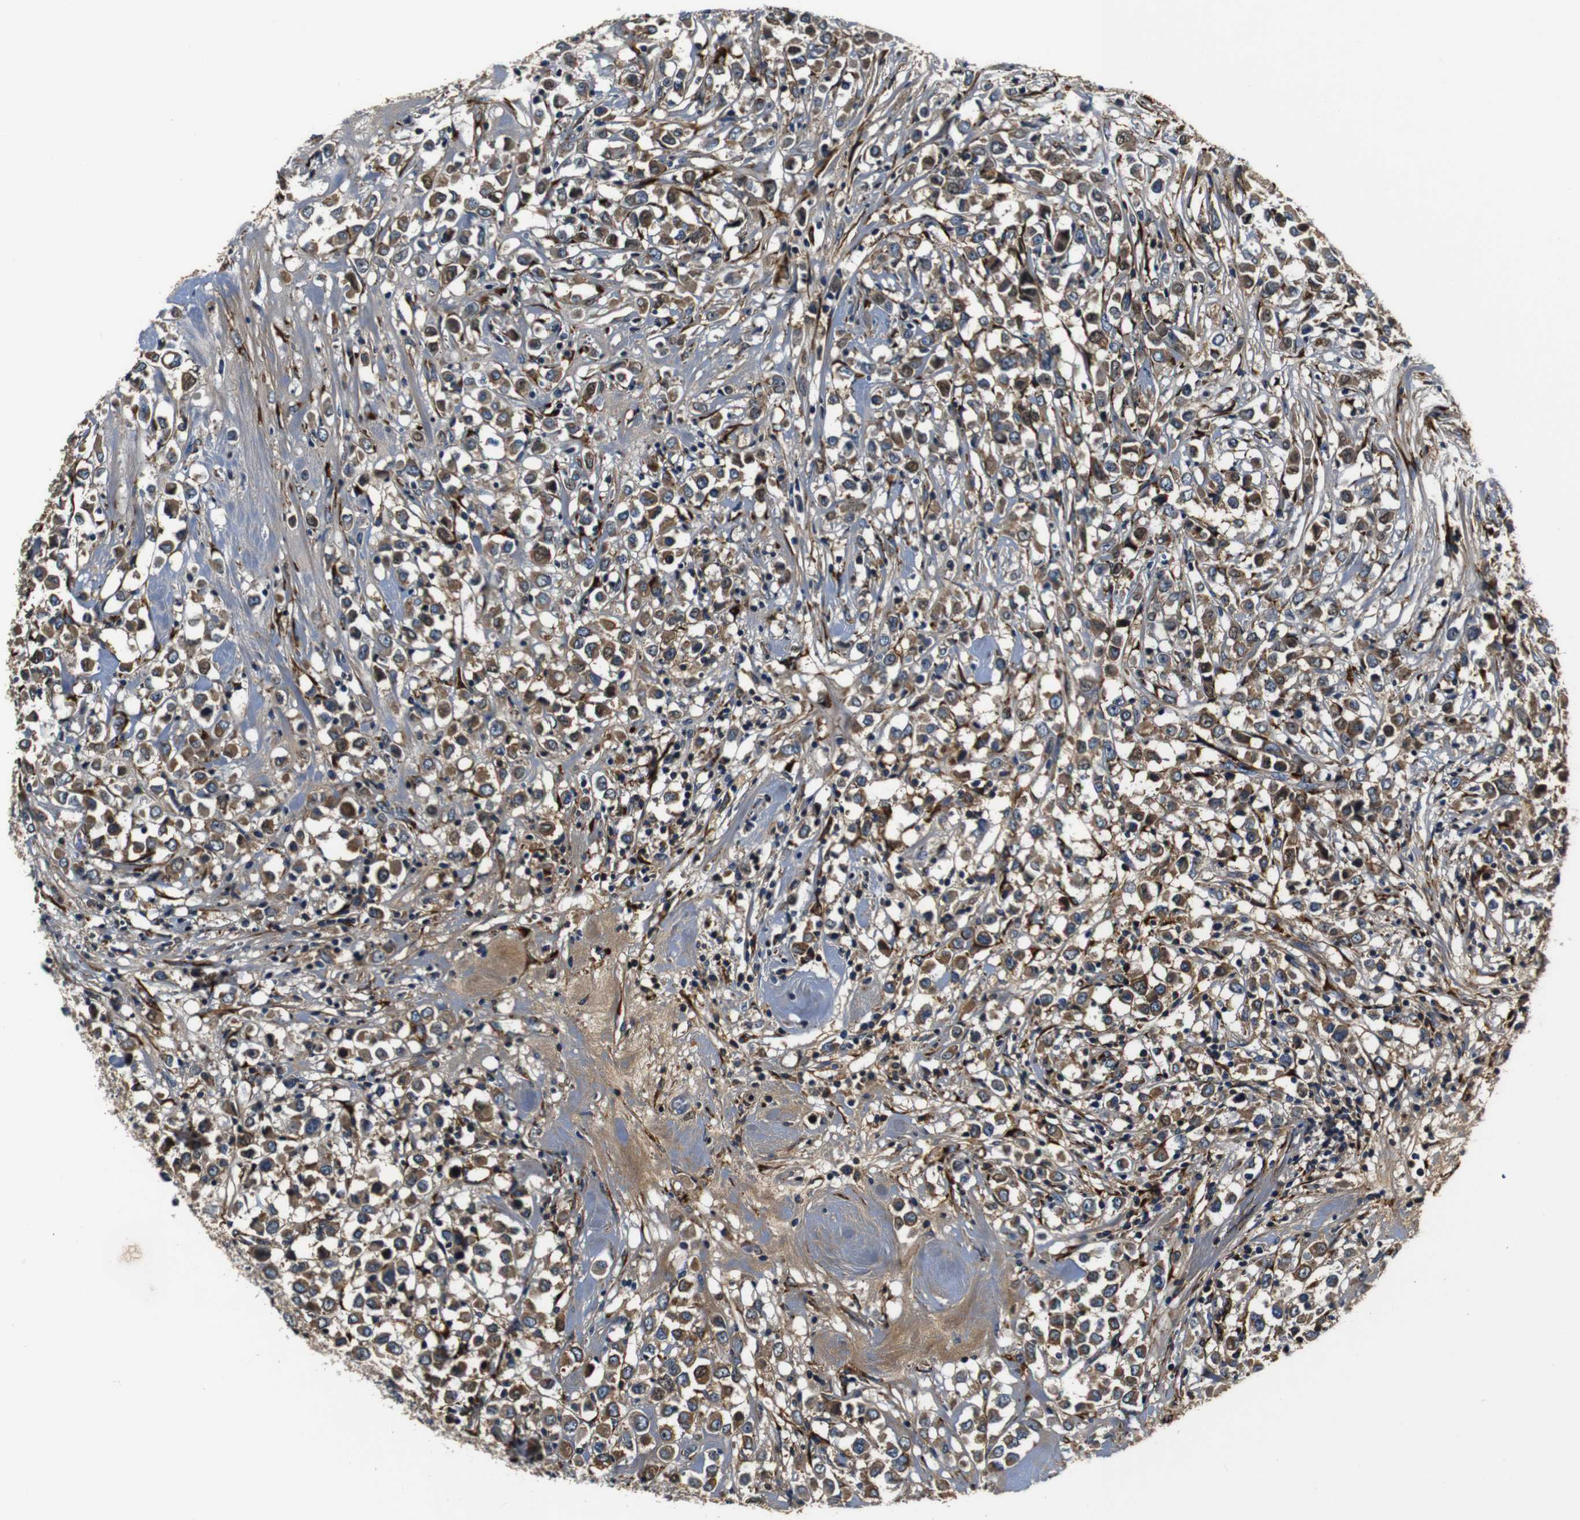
{"staining": {"intensity": "moderate", "quantity": ">75%", "location": "cytoplasmic/membranous"}, "tissue": "breast cancer", "cell_type": "Tumor cells", "image_type": "cancer", "snomed": [{"axis": "morphology", "description": "Duct carcinoma"}, {"axis": "topography", "description": "Breast"}], "caption": "The histopathology image exhibits staining of breast invasive ductal carcinoma, revealing moderate cytoplasmic/membranous protein expression (brown color) within tumor cells. The protein is stained brown, and the nuclei are stained in blue (DAB (3,3'-diaminobenzidine) IHC with brightfield microscopy, high magnification).", "gene": "COL1A1", "patient": {"sex": "female", "age": 61}}